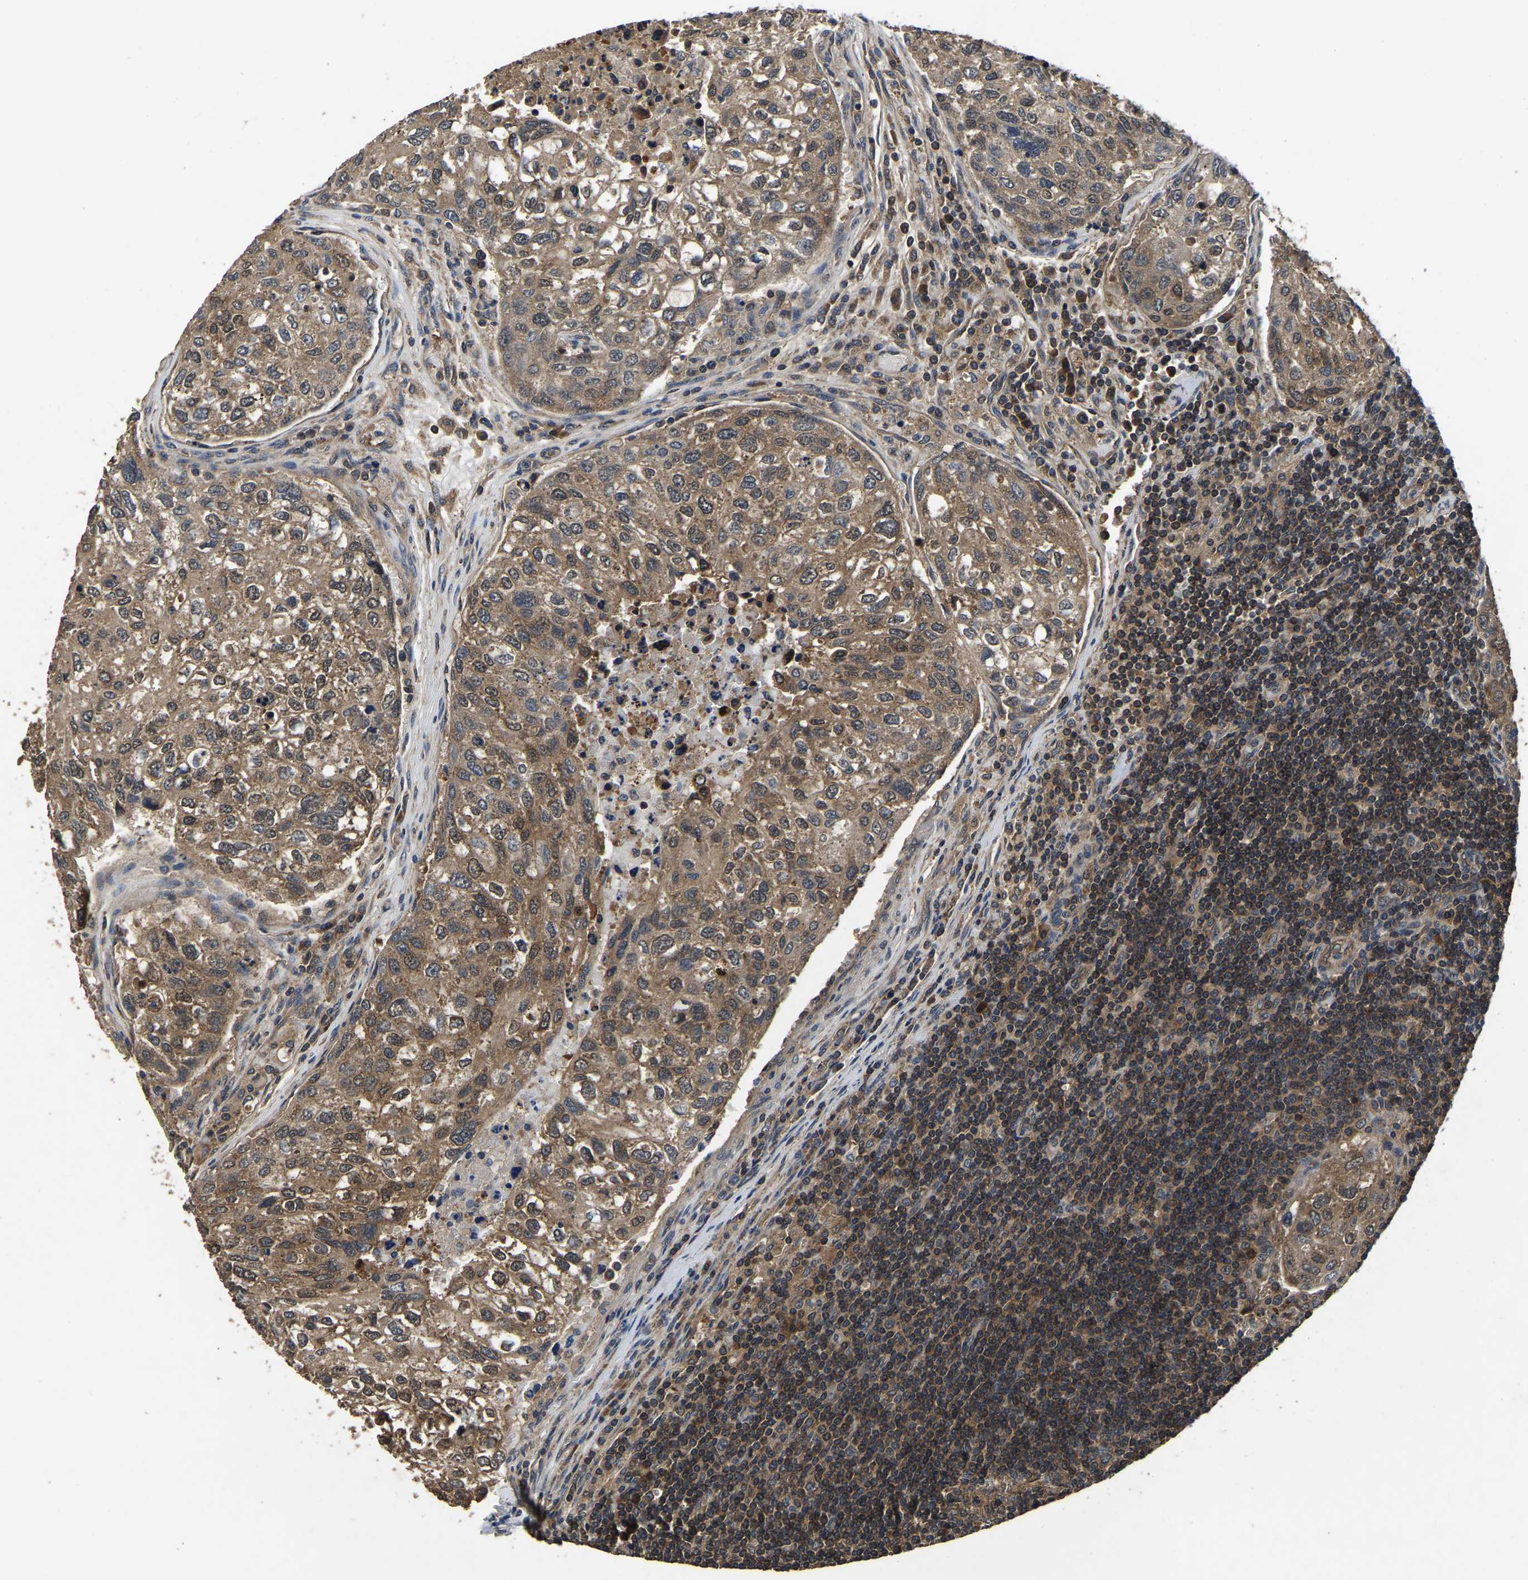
{"staining": {"intensity": "moderate", "quantity": ">75%", "location": "cytoplasmic/membranous"}, "tissue": "urothelial cancer", "cell_type": "Tumor cells", "image_type": "cancer", "snomed": [{"axis": "morphology", "description": "Urothelial carcinoma, High grade"}, {"axis": "topography", "description": "Lymph node"}, {"axis": "topography", "description": "Urinary bladder"}], "caption": "Immunohistochemical staining of human urothelial carcinoma (high-grade) shows medium levels of moderate cytoplasmic/membranous expression in about >75% of tumor cells. (Stains: DAB (3,3'-diaminobenzidine) in brown, nuclei in blue, Microscopy: brightfield microscopy at high magnification).", "gene": "CRYZL1", "patient": {"sex": "male", "age": 51}}